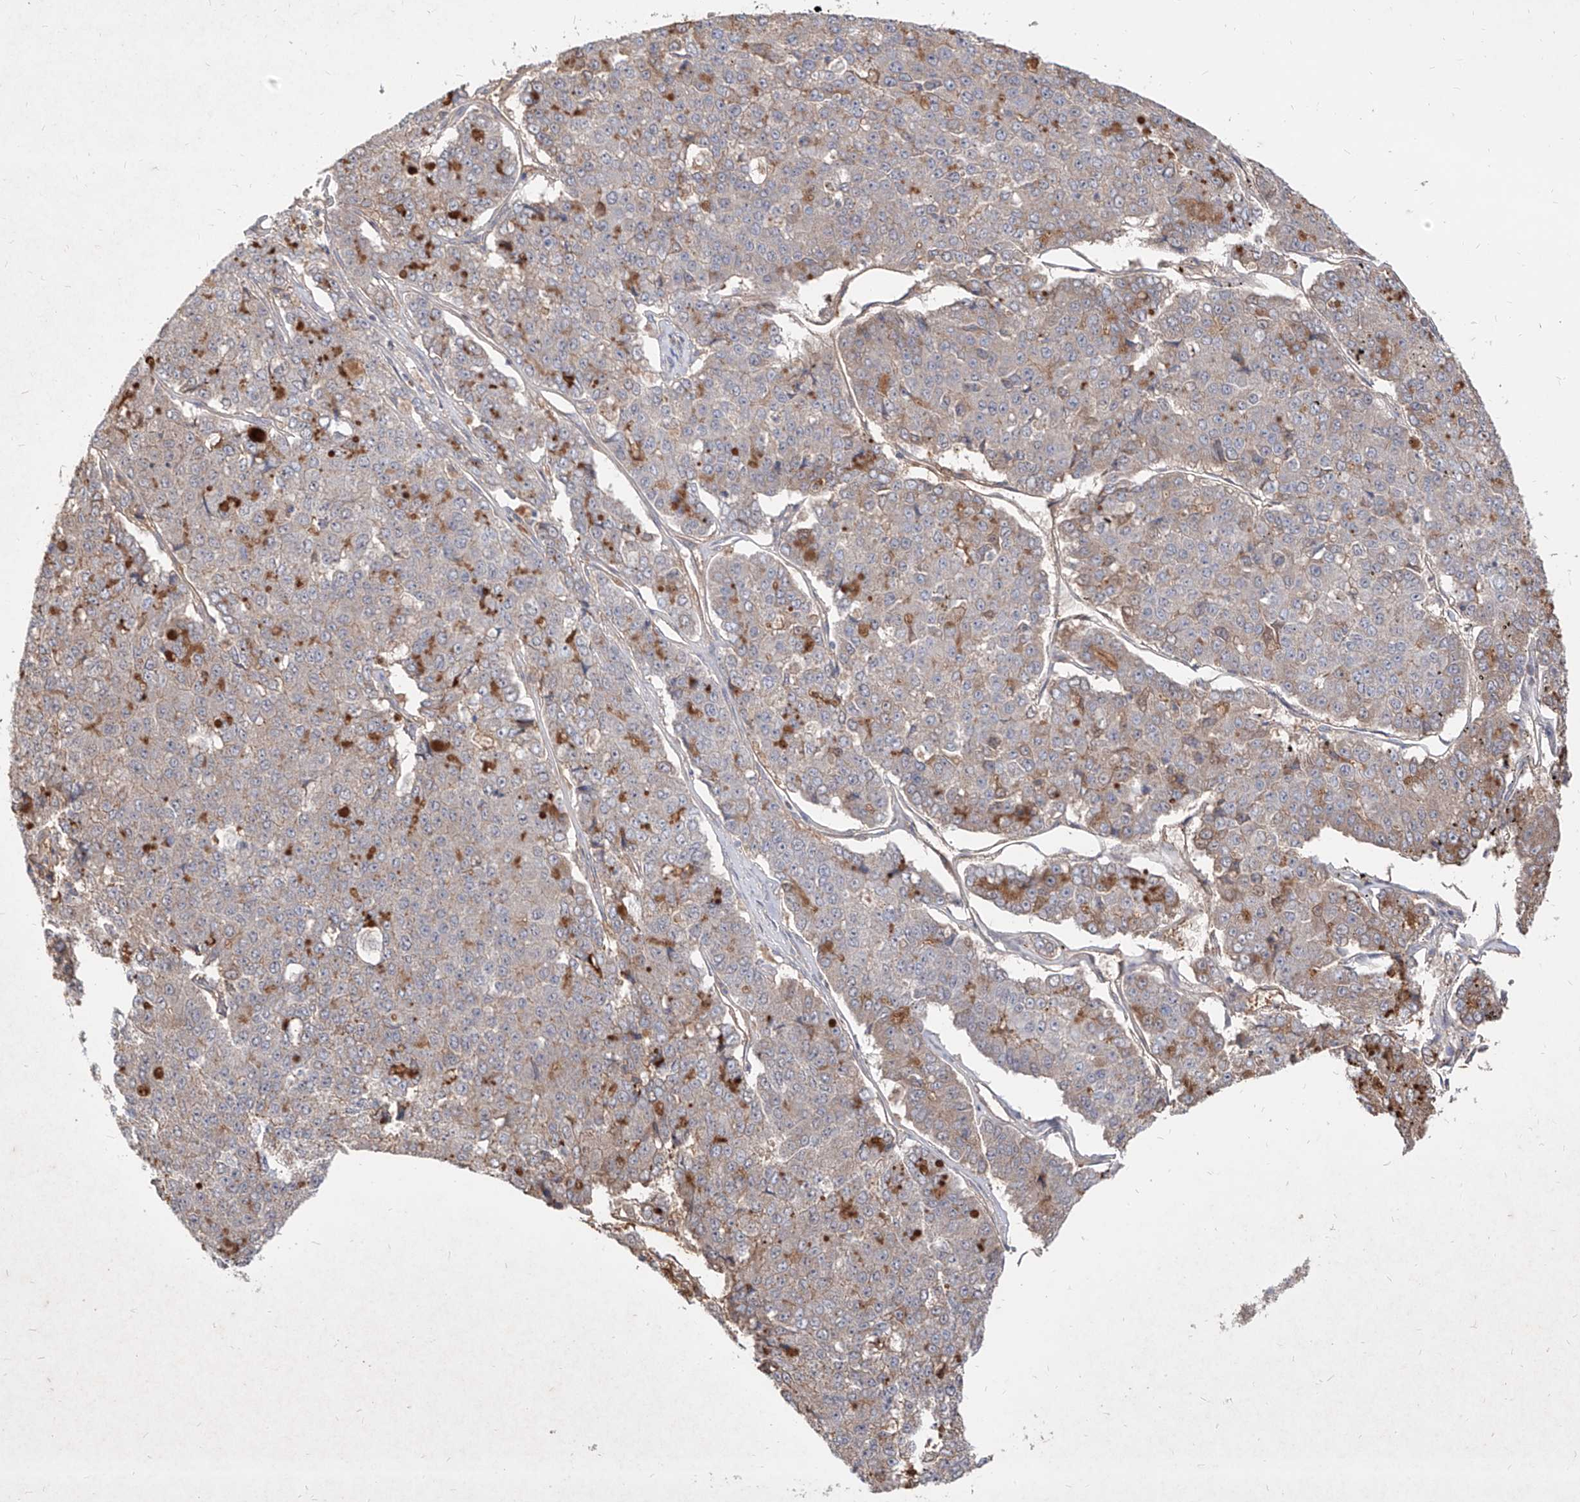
{"staining": {"intensity": "negative", "quantity": "none", "location": "none"}, "tissue": "pancreatic cancer", "cell_type": "Tumor cells", "image_type": "cancer", "snomed": [{"axis": "morphology", "description": "Adenocarcinoma, NOS"}, {"axis": "topography", "description": "Pancreas"}], "caption": "Tumor cells are negative for protein expression in human pancreatic cancer. (DAB immunohistochemistry visualized using brightfield microscopy, high magnification).", "gene": "C4A", "patient": {"sex": "male", "age": 50}}